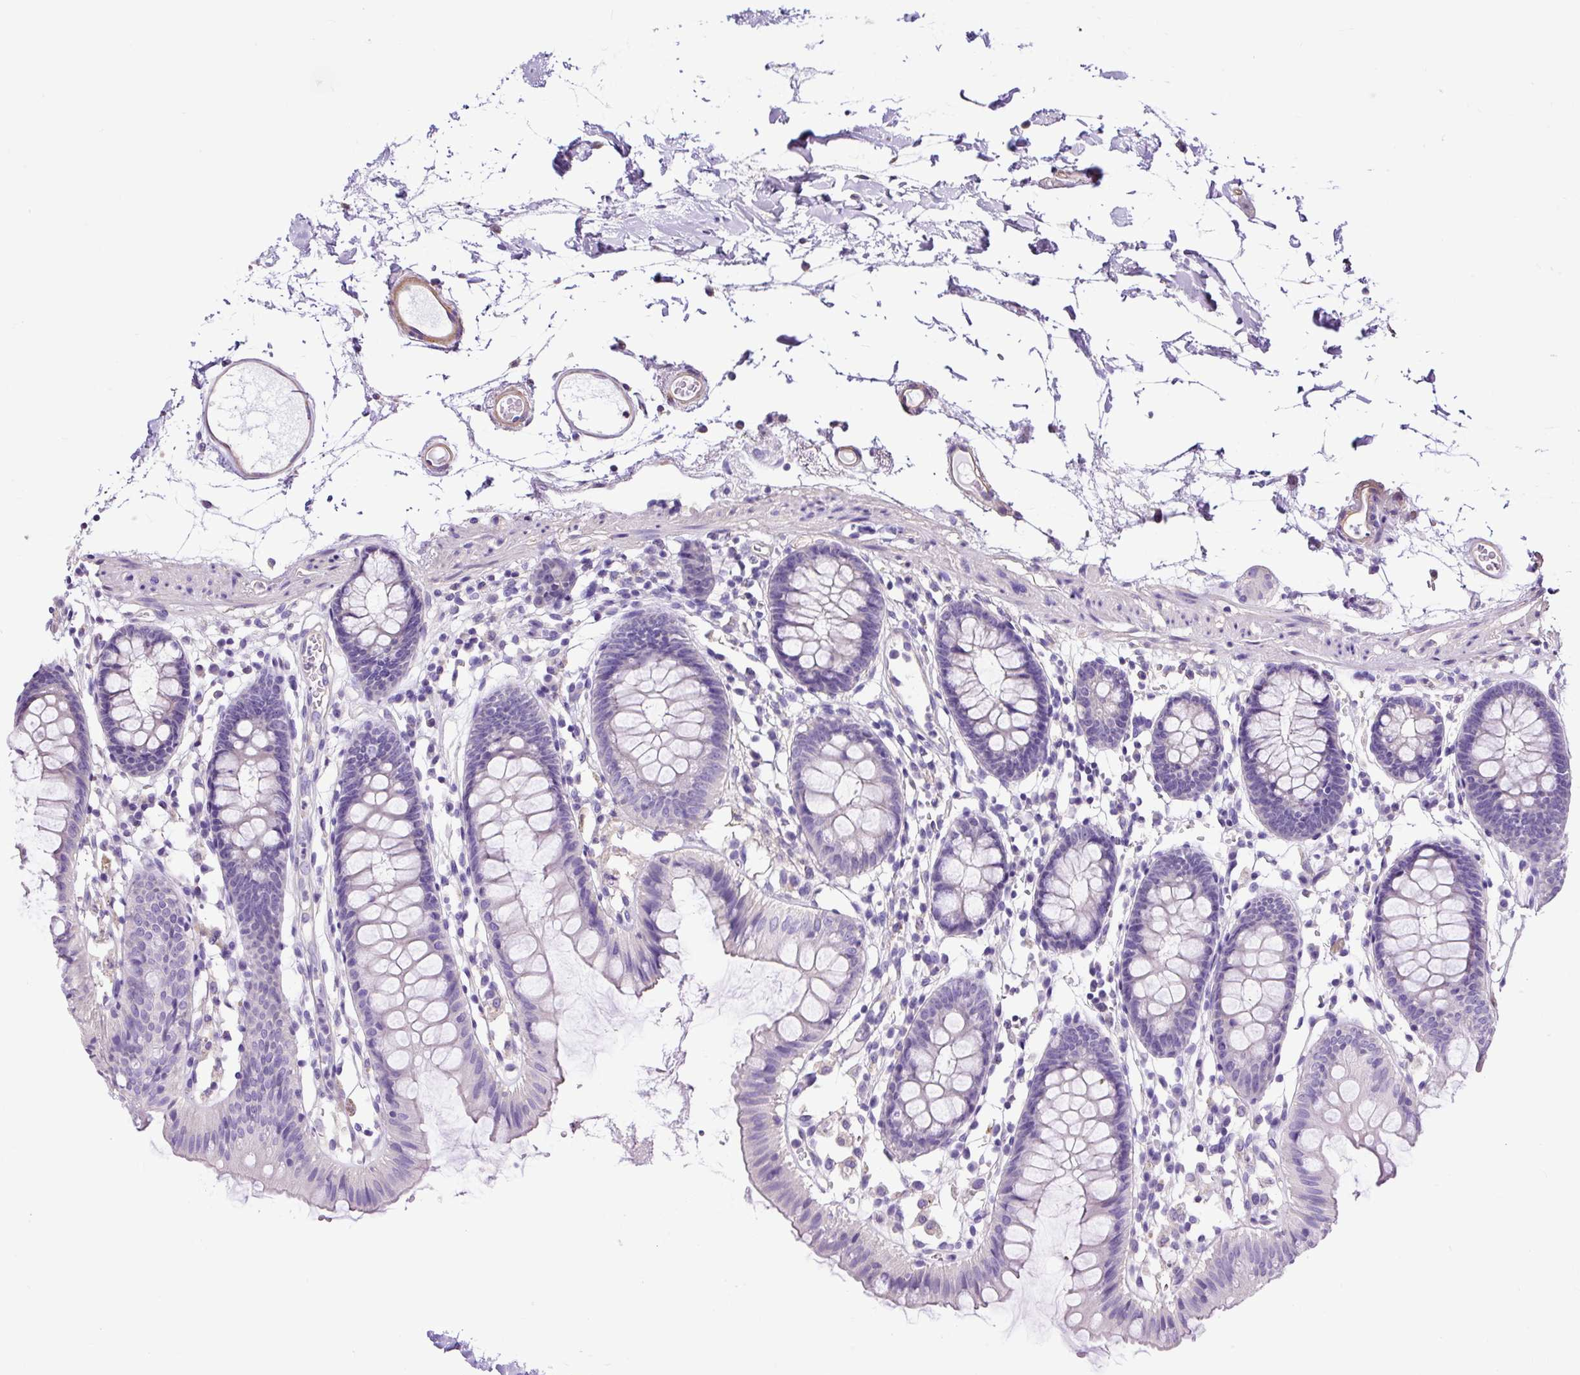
{"staining": {"intensity": "moderate", "quantity": "25%-75%", "location": "cytoplasmic/membranous"}, "tissue": "colon", "cell_type": "Endothelial cells", "image_type": "normal", "snomed": [{"axis": "morphology", "description": "Normal tissue, NOS"}, {"axis": "topography", "description": "Colon"}], "caption": "Protein staining reveals moderate cytoplasmic/membranous expression in approximately 25%-75% of endothelial cells in benign colon. (DAB IHC with brightfield microscopy, high magnification).", "gene": "PDIA2", "patient": {"sex": "female", "age": 84}}